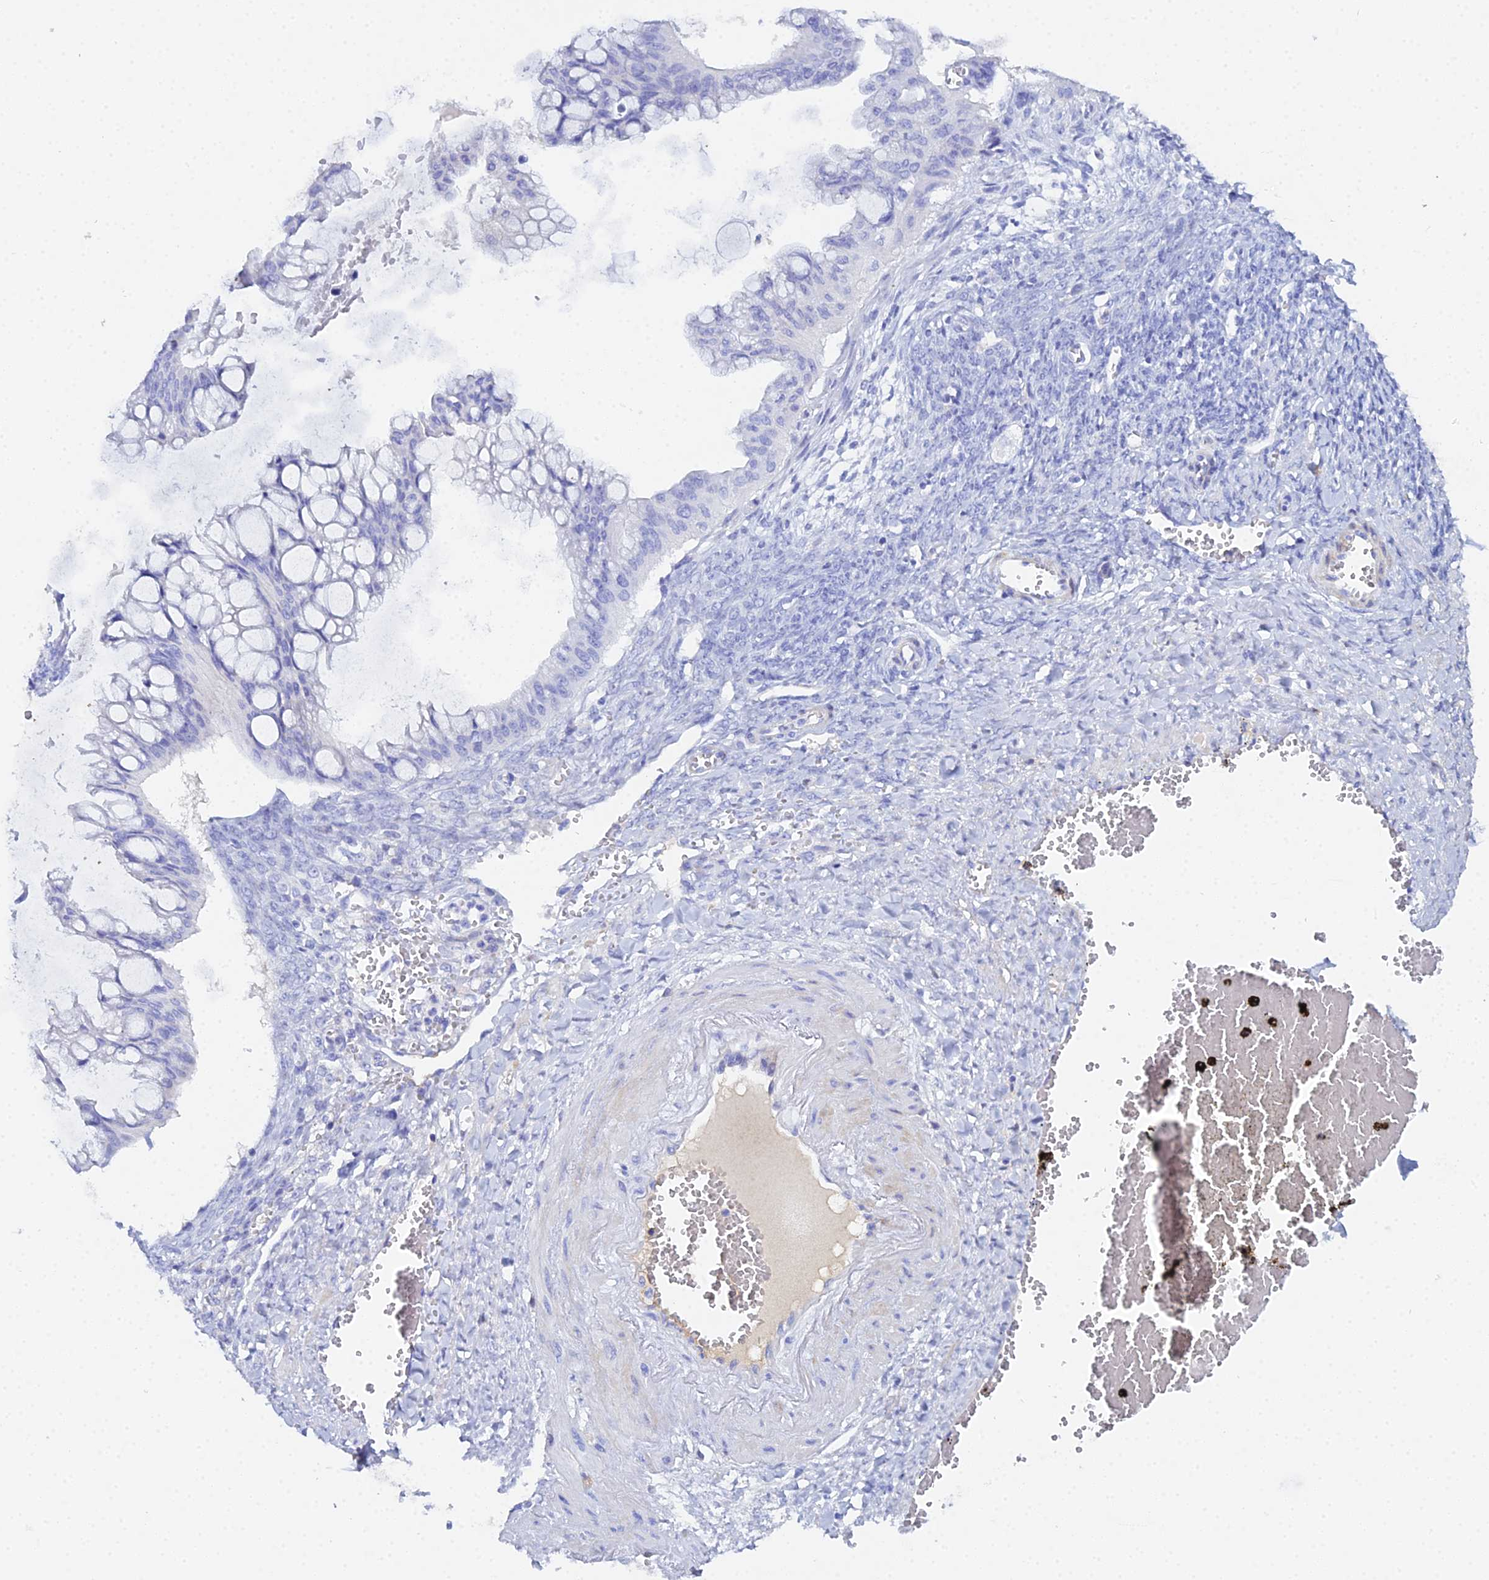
{"staining": {"intensity": "negative", "quantity": "none", "location": "none"}, "tissue": "ovarian cancer", "cell_type": "Tumor cells", "image_type": "cancer", "snomed": [{"axis": "morphology", "description": "Cystadenocarcinoma, mucinous, NOS"}, {"axis": "topography", "description": "Ovary"}], "caption": "Human ovarian cancer (mucinous cystadenocarcinoma) stained for a protein using immunohistochemistry reveals no expression in tumor cells.", "gene": "CELA3A", "patient": {"sex": "female", "age": 73}}